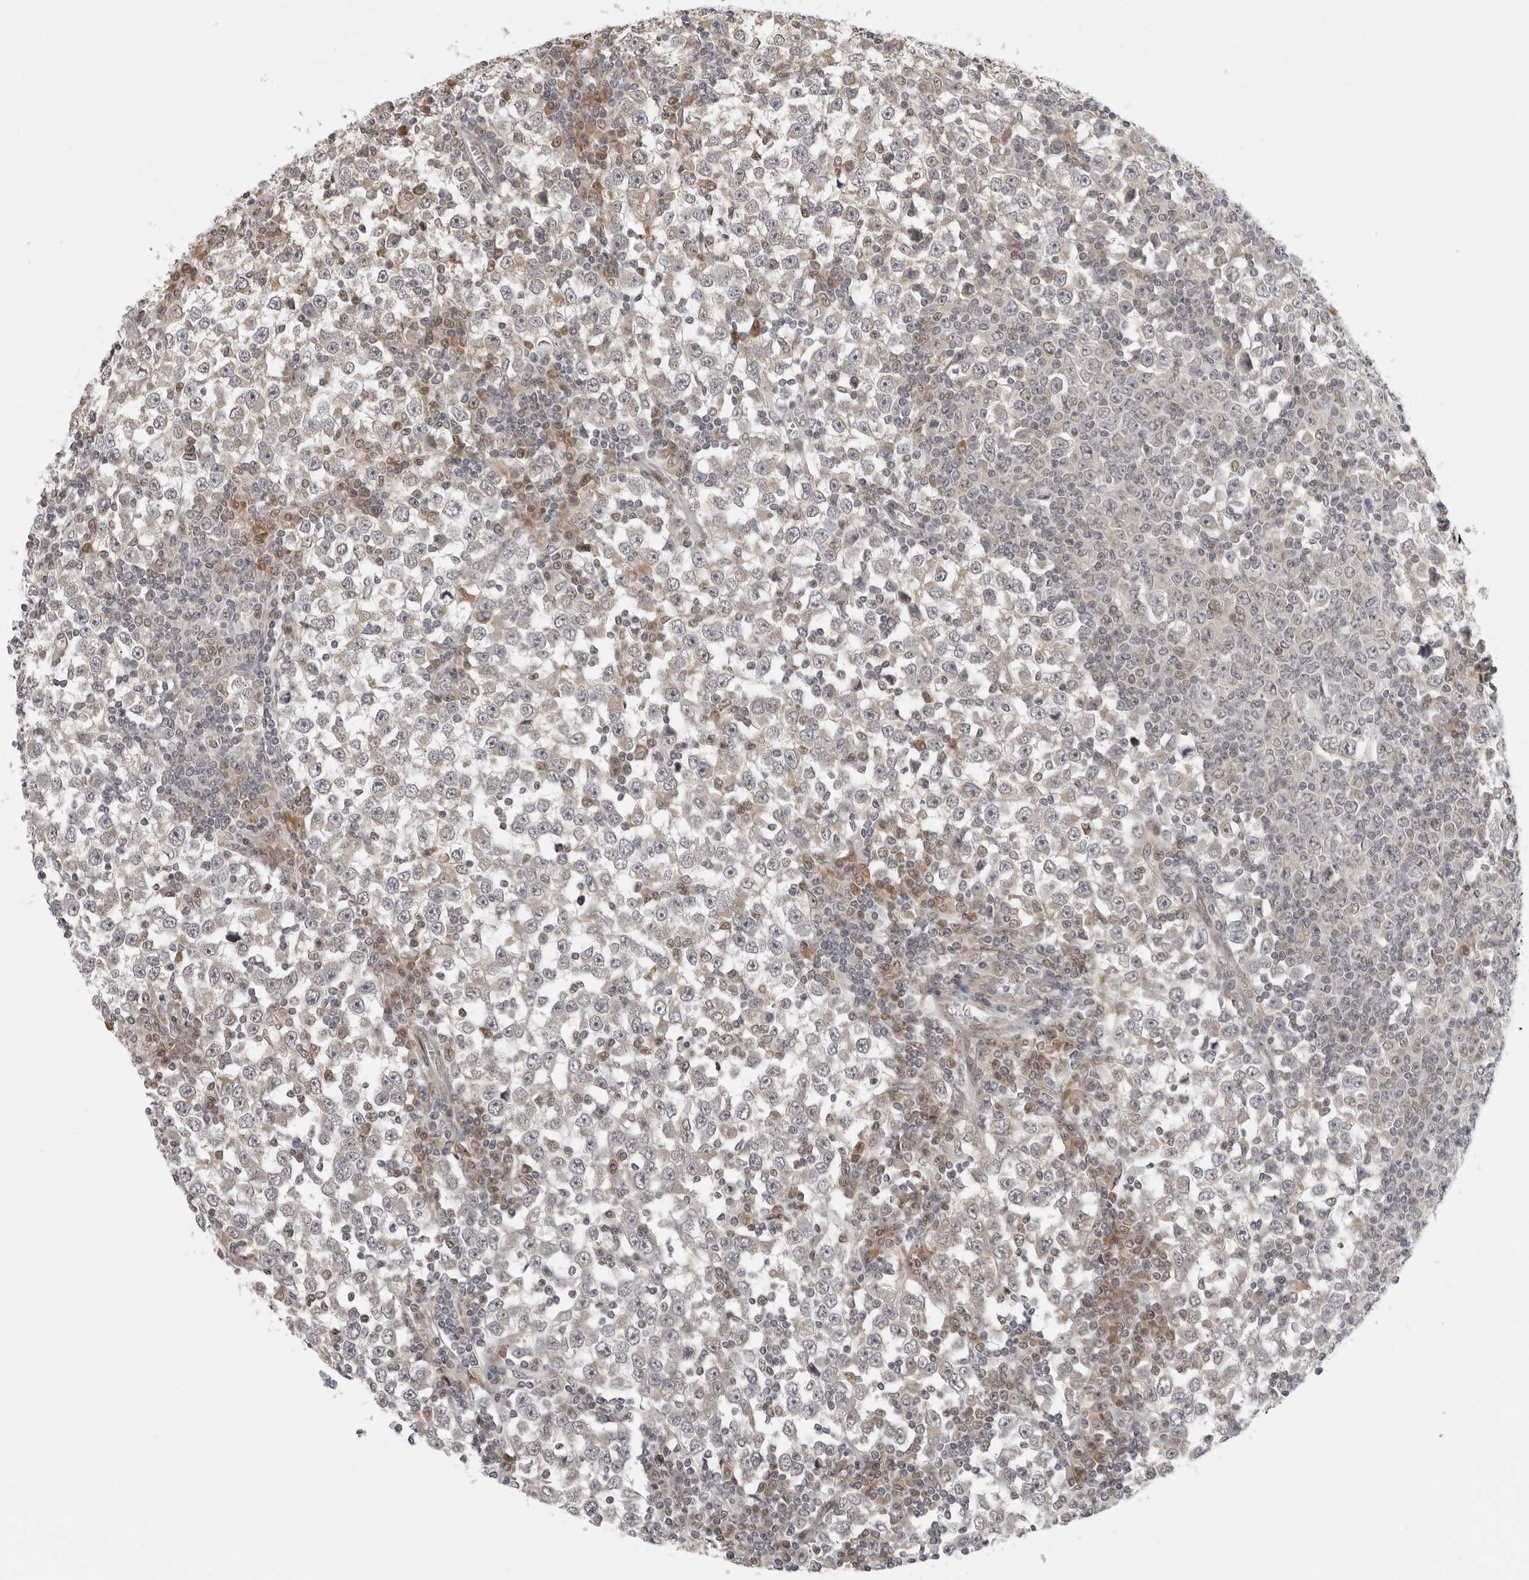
{"staining": {"intensity": "negative", "quantity": "none", "location": "none"}, "tissue": "testis cancer", "cell_type": "Tumor cells", "image_type": "cancer", "snomed": [{"axis": "morphology", "description": "Seminoma, NOS"}, {"axis": "topography", "description": "Testis"}], "caption": "Protein analysis of seminoma (testis) shows no significant expression in tumor cells.", "gene": "CASP7", "patient": {"sex": "male", "age": 65}}